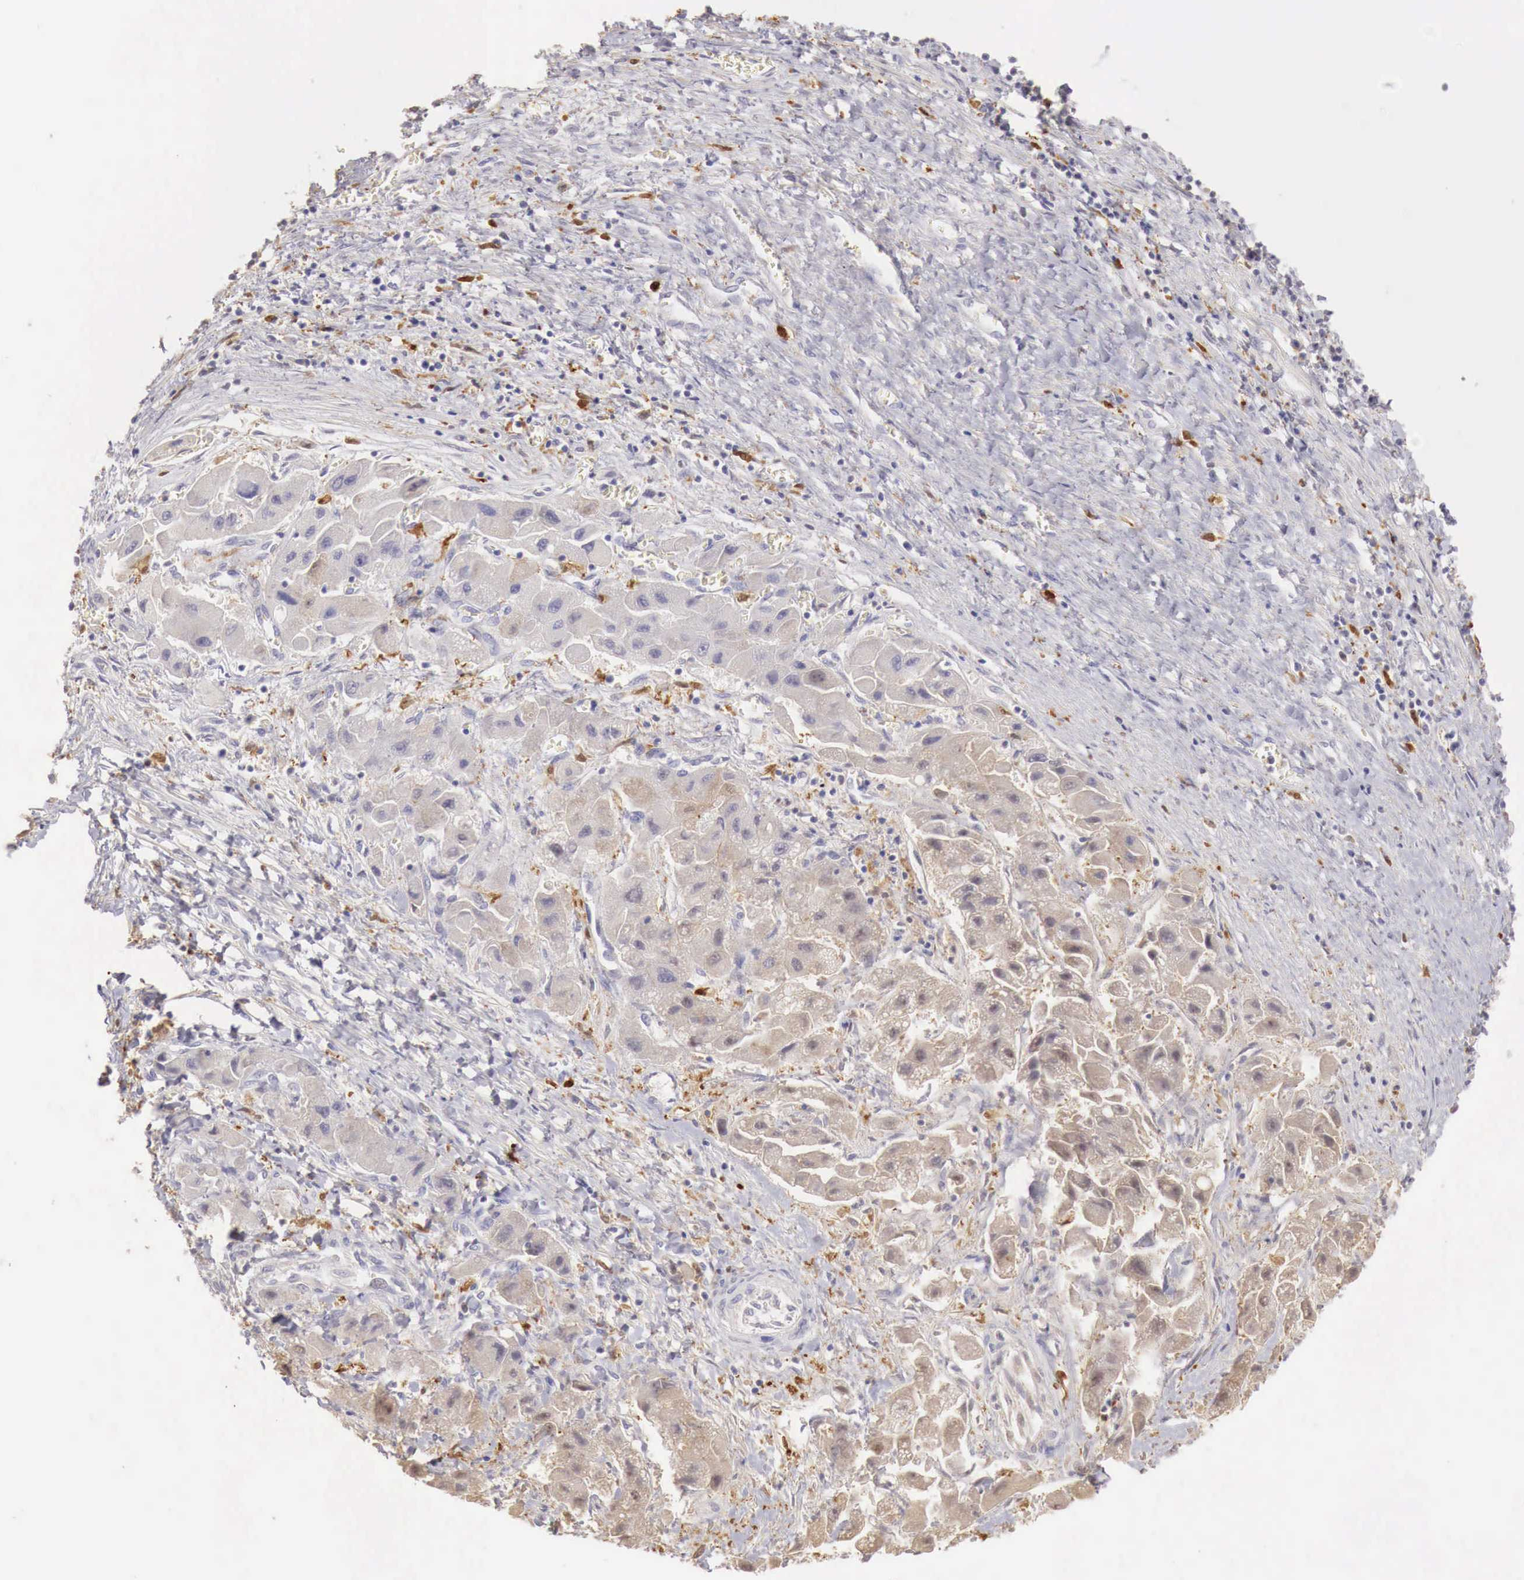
{"staining": {"intensity": "negative", "quantity": "none", "location": "none"}, "tissue": "liver cancer", "cell_type": "Tumor cells", "image_type": "cancer", "snomed": [{"axis": "morphology", "description": "Carcinoma, Hepatocellular, NOS"}, {"axis": "topography", "description": "Liver"}], "caption": "High magnification brightfield microscopy of liver hepatocellular carcinoma stained with DAB (3,3'-diaminobenzidine) (brown) and counterstained with hematoxylin (blue): tumor cells show no significant staining.", "gene": "RENBP", "patient": {"sex": "male", "age": 24}}